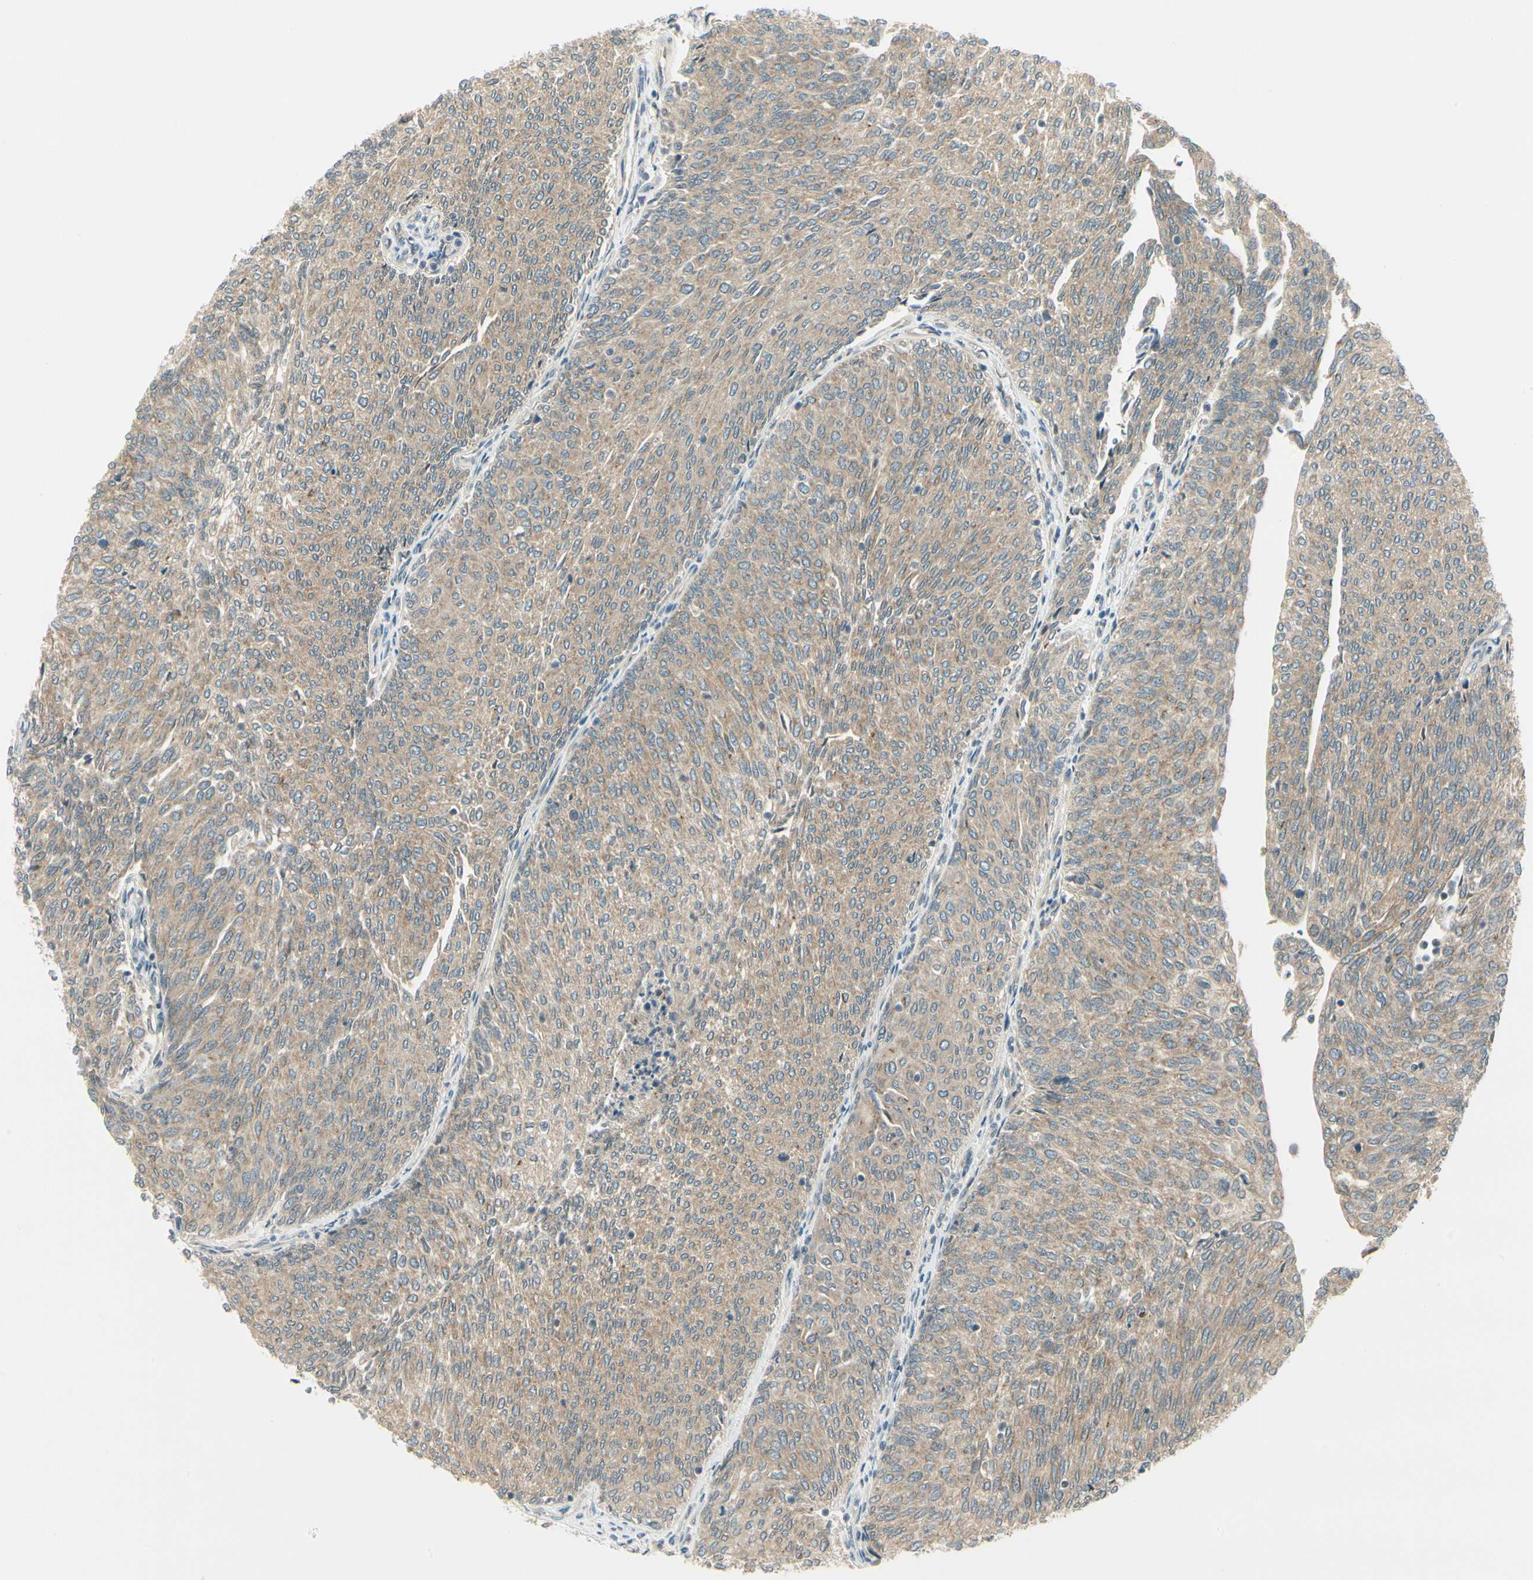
{"staining": {"intensity": "weak", "quantity": ">75%", "location": "cytoplasmic/membranous"}, "tissue": "urothelial cancer", "cell_type": "Tumor cells", "image_type": "cancer", "snomed": [{"axis": "morphology", "description": "Urothelial carcinoma, Low grade"}, {"axis": "topography", "description": "Urinary bladder"}], "caption": "The image exhibits immunohistochemical staining of urothelial carcinoma (low-grade). There is weak cytoplasmic/membranous positivity is present in approximately >75% of tumor cells.", "gene": "BNIP1", "patient": {"sex": "female", "age": 79}}